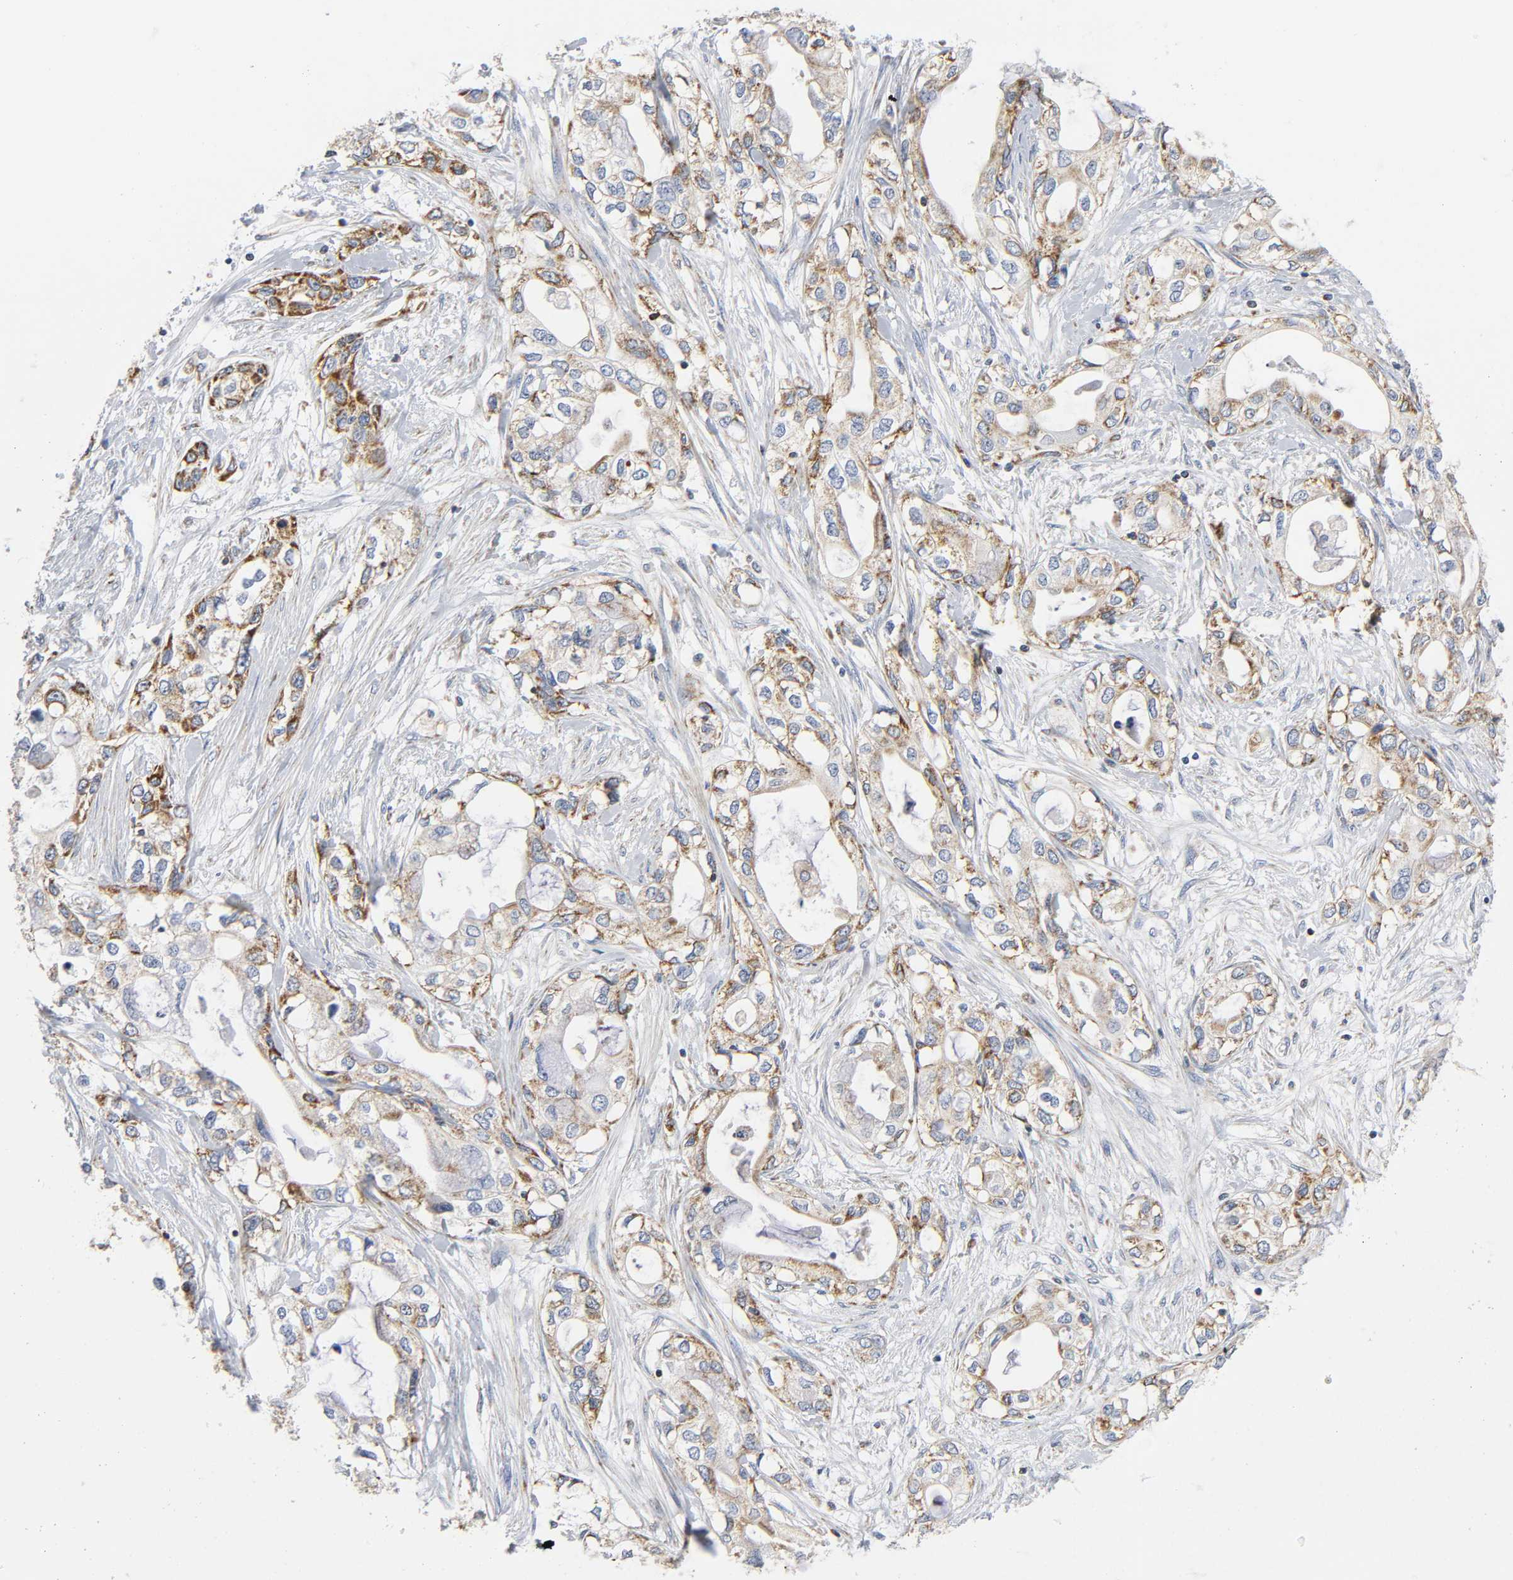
{"staining": {"intensity": "strong", "quantity": ">75%", "location": "cytoplasmic/membranous"}, "tissue": "pancreatic cancer", "cell_type": "Tumor cells", "image_type": "cancer", "snomed": [{"axis": "morphology", "description": "Adenocarcinoma, NOS"}, {"axis": "topography", "description": "Pancreas"}], "caption": "The photomicrograph shows immunohistochemical staining of pancreatic adenocarcinoma. There is strong cytoplasmic/membranous positivity is present in about >75% of tumor cells.", "gene": "BAK1", "patient": {"sex": "female", "age": 57}}